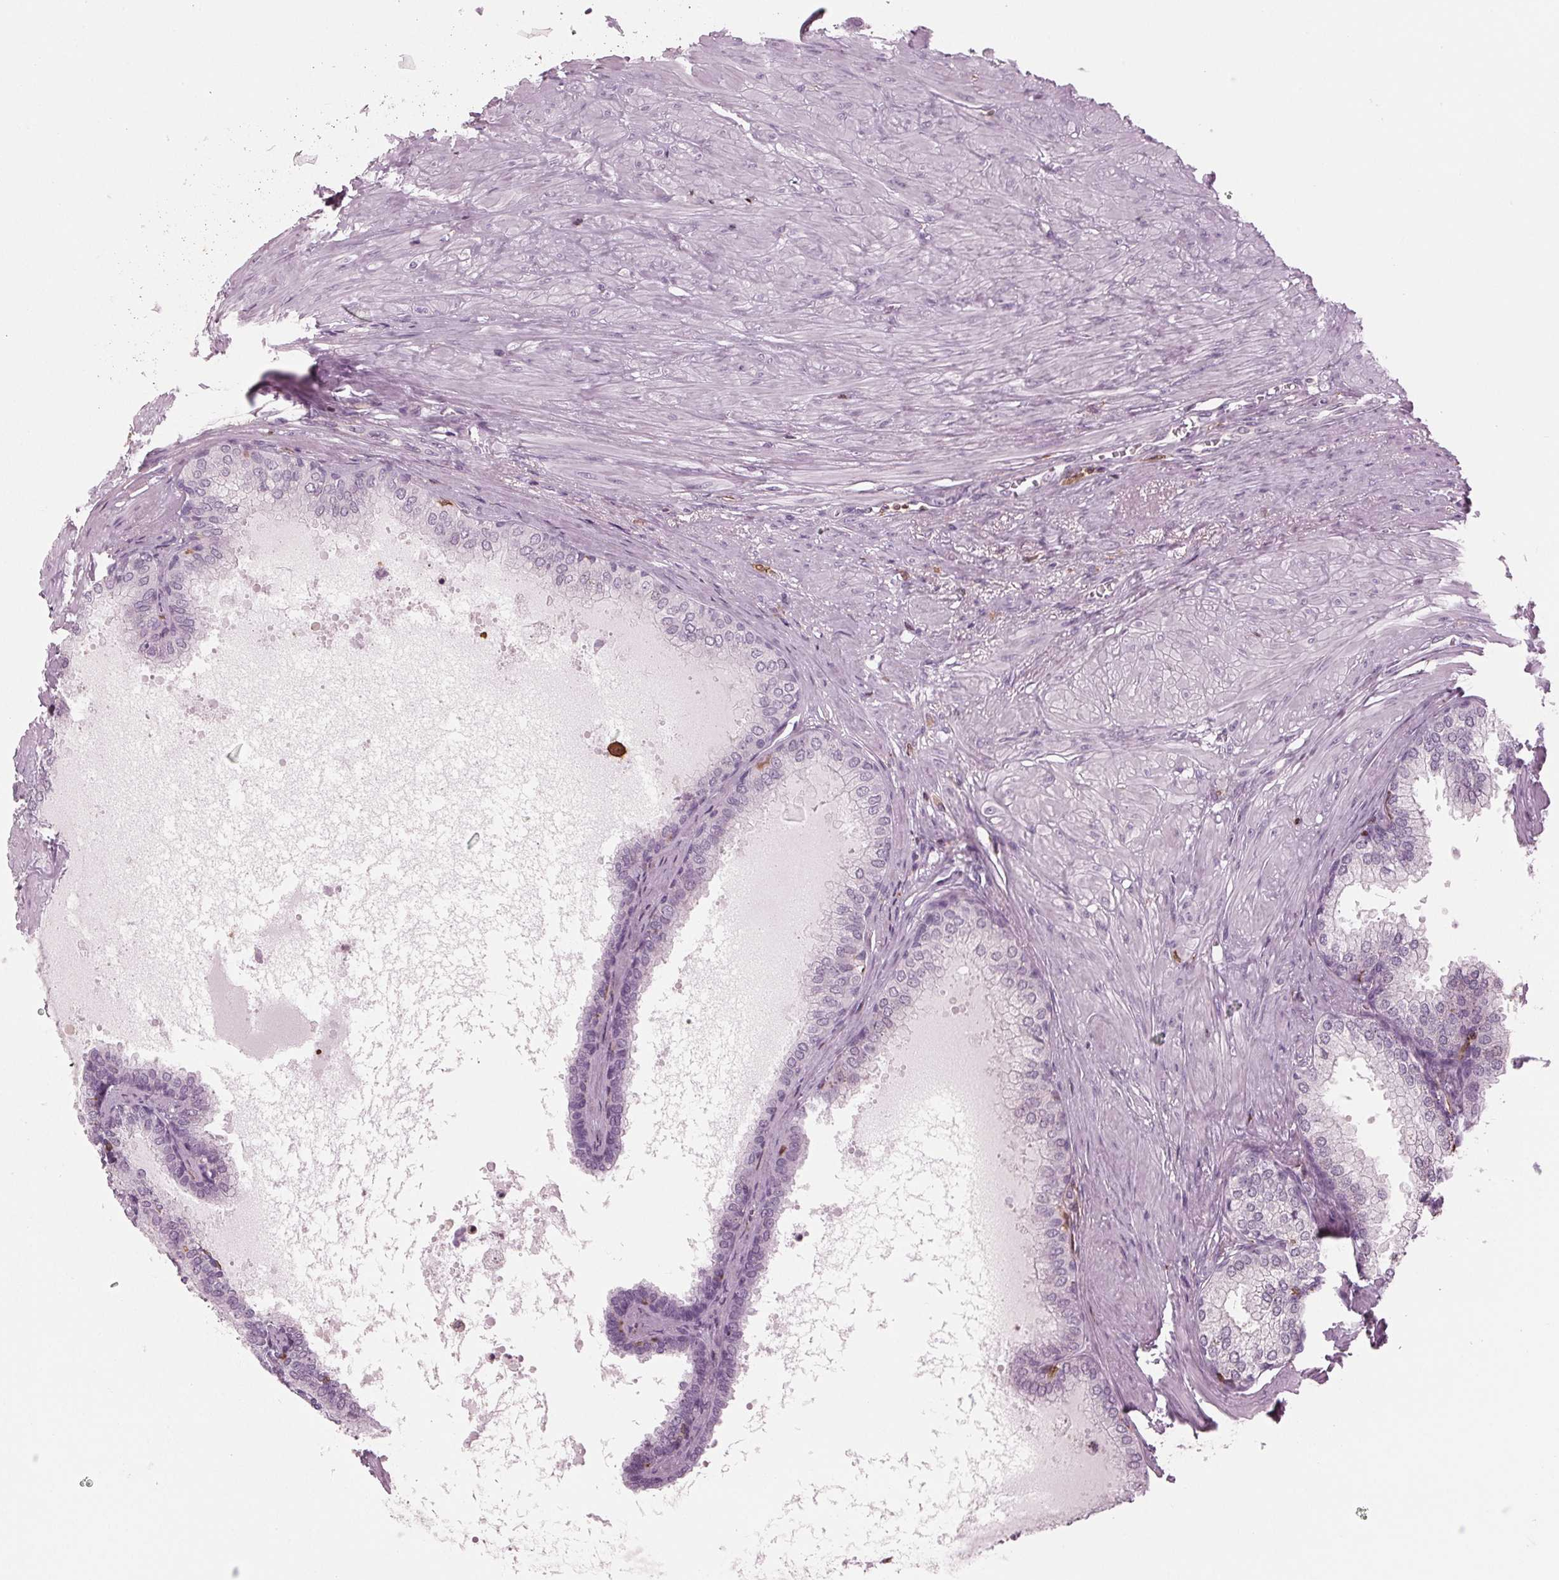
{"staining": {"intensity": "negative", "quantity": "none", "location": "none"}, "tissue": "prostate", "cell_type": "Glandular cells", "image_type": "normal", "snomed": [{"axis": "morphology", "description": "Normal tissue, NOS"}, {"axis": "topography", "description": "Prostate"}, {"axis": "topography", "description": "Peripheral nerve tissue"}], "caption": "Glandular cells show no significant protein positivity in normal prostate.", "gene": "BTLA", "patient": {"sex": "male", "age": 55}}